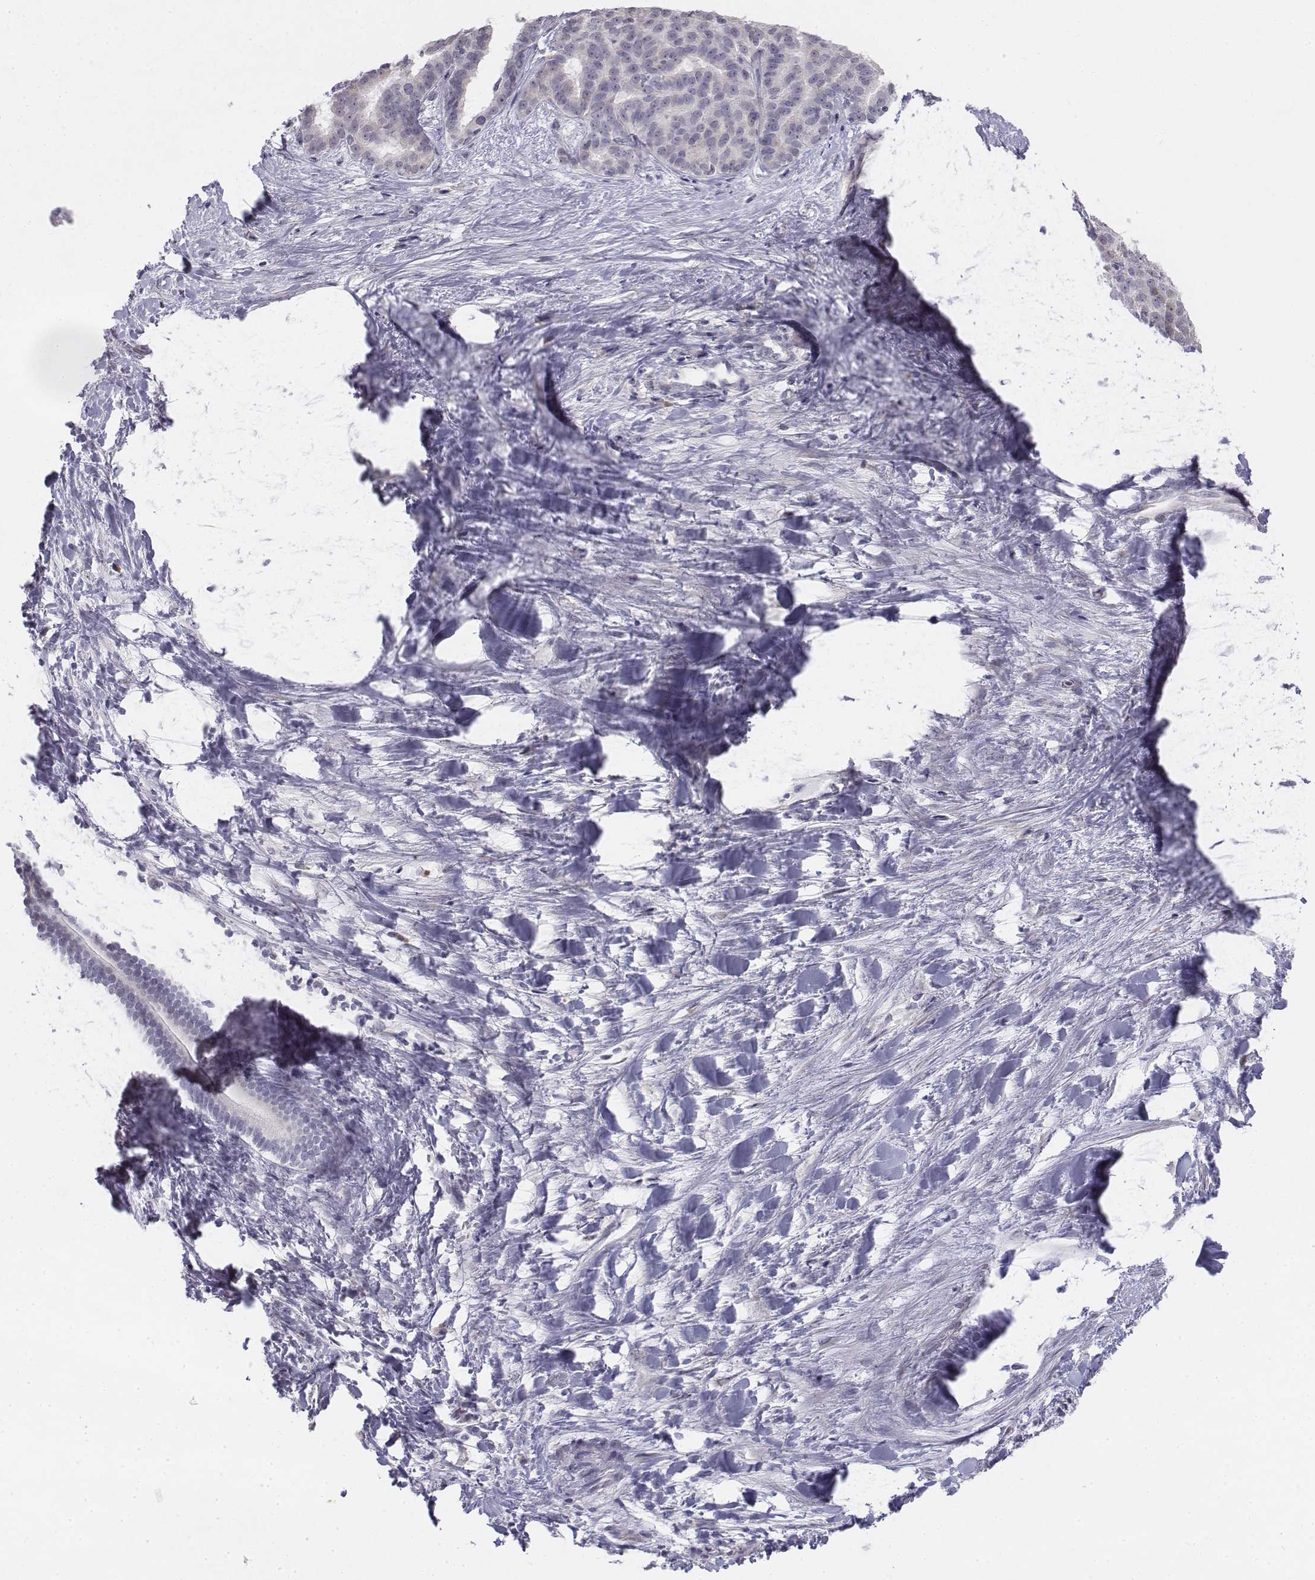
{"staining": {"intensity": "negative", "quantity": "none", "location": "none"}, "tissue": "liver cancer", "cell_type": "Tumor cells", "image_type": "cancer", "snomed": [{"axis": "morphology", "description": "Cholangiocarcinoma"}, {"axis": "topography", "description": "Liver"}], "caption": "Tumor cells are negative for protein expression in human liver cancer. (DAB immunohistochemistry, high magnification).", "gene": "PENK", "patient": {"sex": "female", "age": 47}}